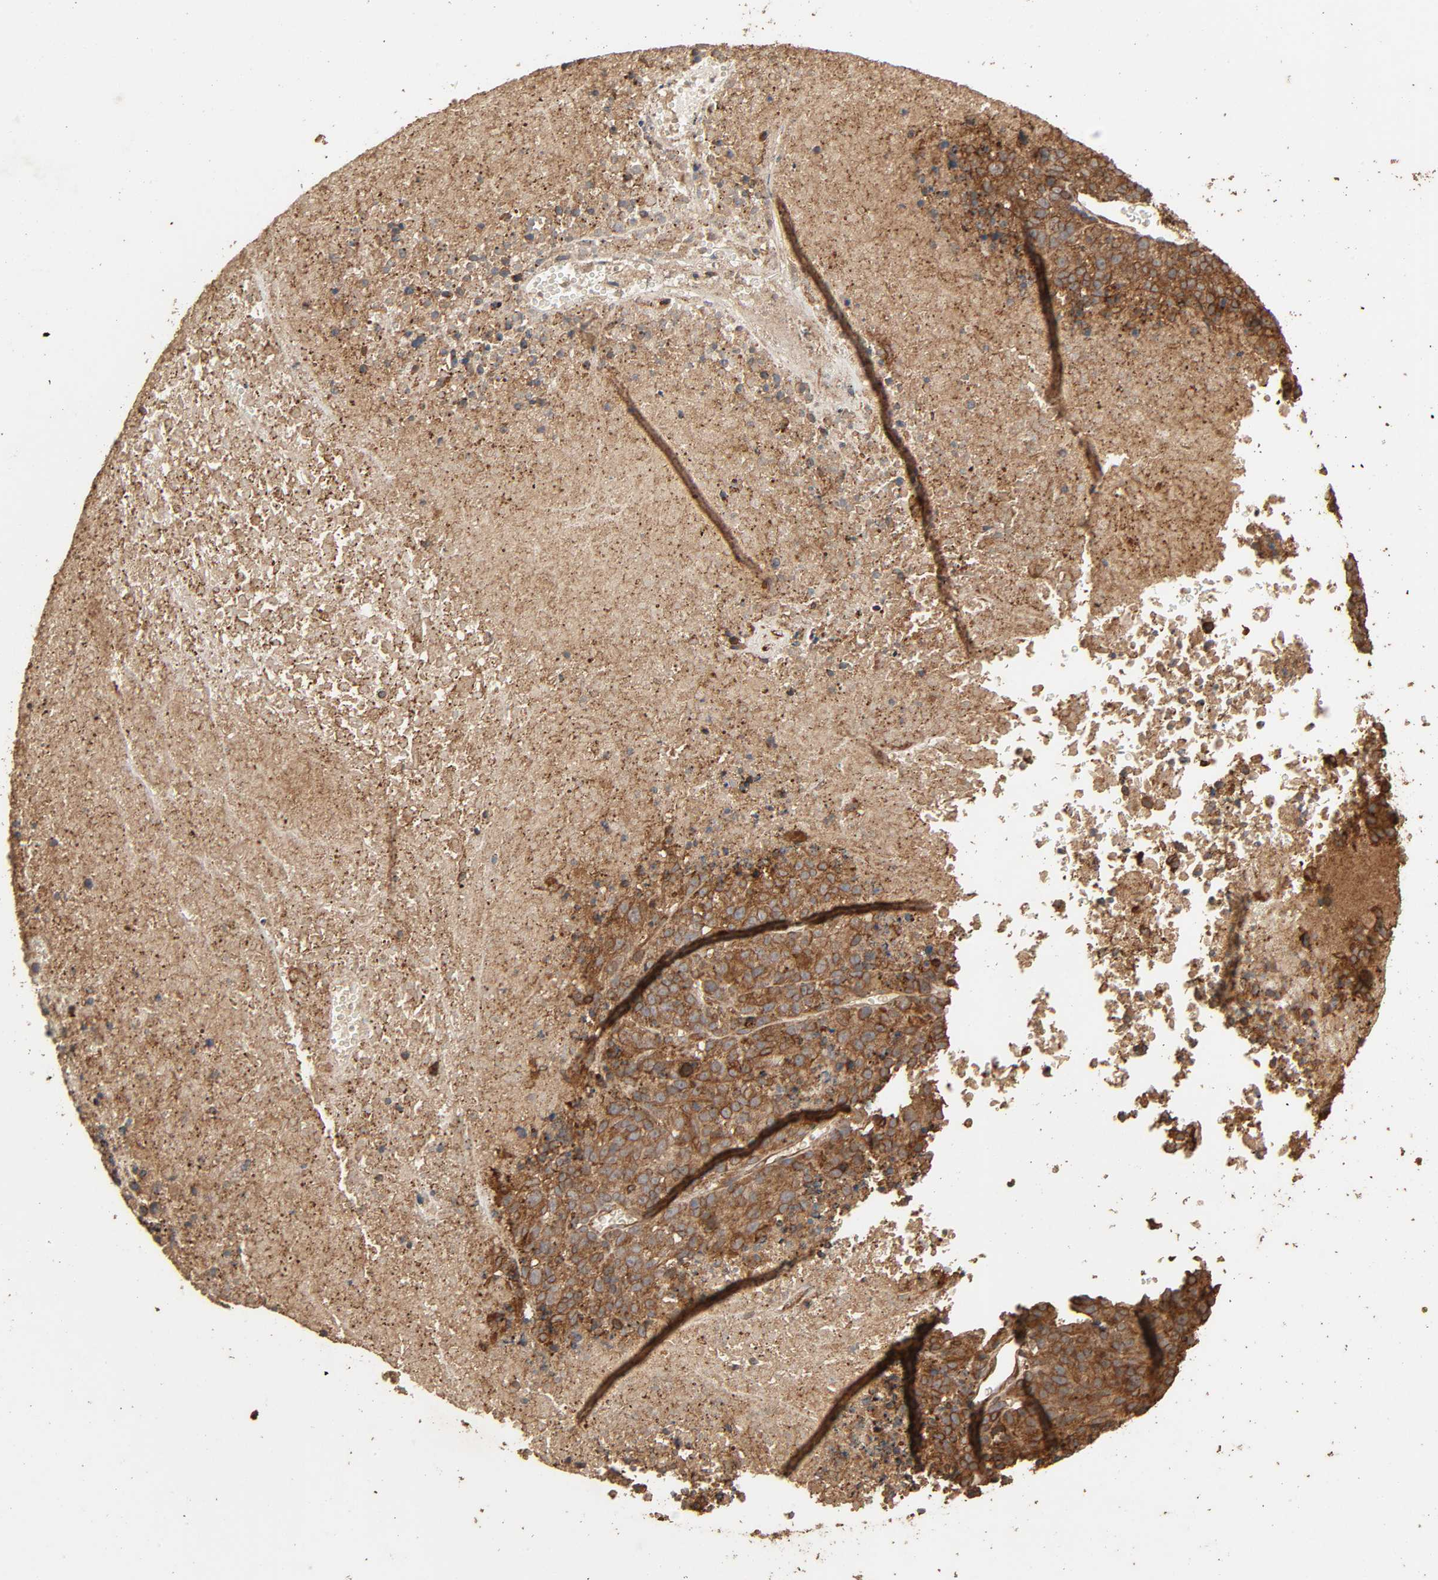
{"staining": {"intensity": "moderate", "quantity": ">75%", "location": "cytoplasmic/membranous"}, "tissue": "melanoma", "cell_type": "Tumor cells", "image_type": "cancer", "snomed": [{"axis": "morphology", "description": "Malignant melanoma, Metastatic site"}, {"axis": "topography", "description": "Cerebral cortex"}], "caption": "Melanoma was stained to show a protein in brown. There is medium levels of moderate cytoplasmic/membranous staining in about >75% of tumor cells.", "gene": "RPS6KA6", "patient": {"sex": "female", "age": 52}}